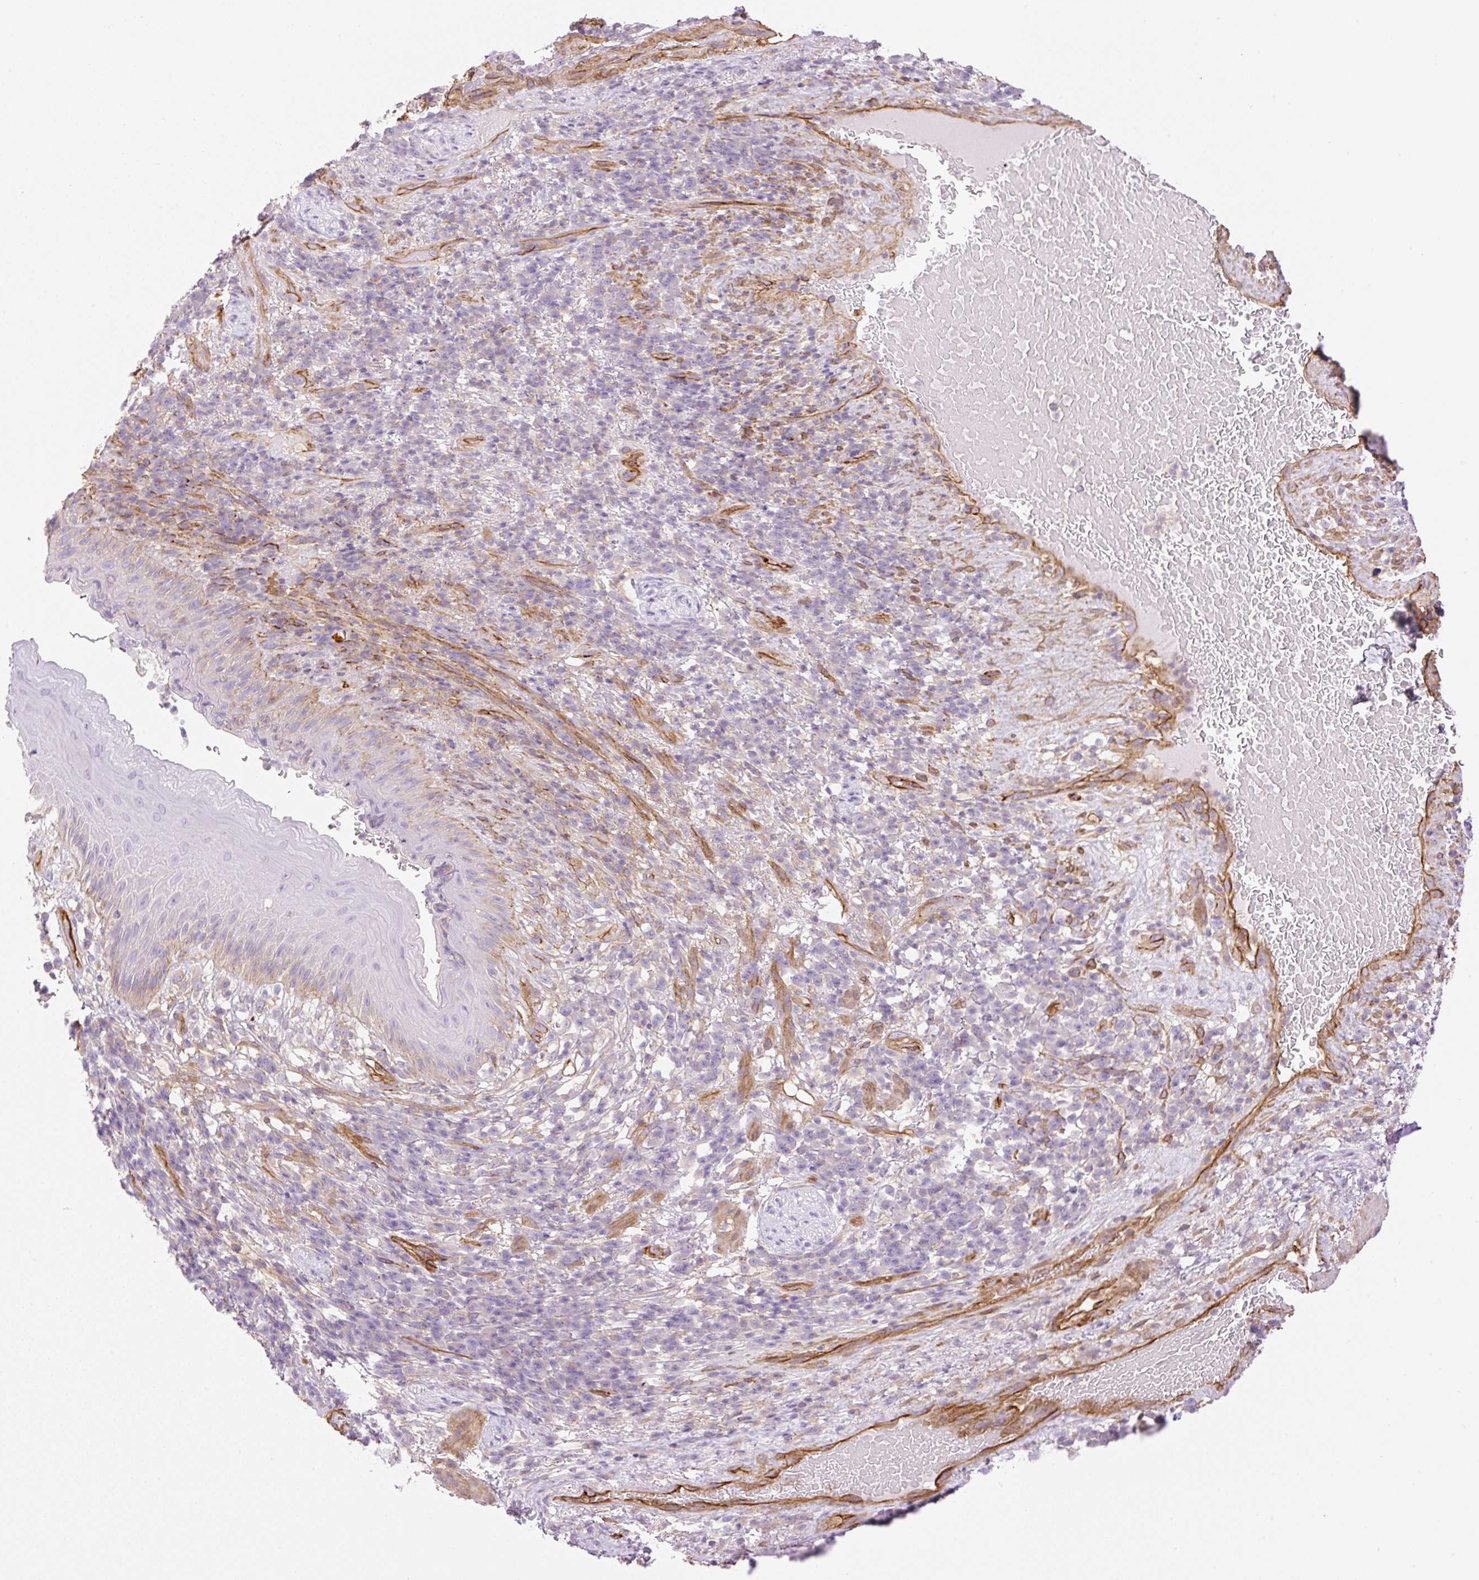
{"staining": {"intensity": "moderate", "quantity": "<25%", "location": "cytoplasmic/membranous"}, "tissue": "skin", "cell_type": "Epidermal cells", "image_type": "normal", "snomed": [{"axis": "morphology", "description": "Normal tissue, NOS"}, {"axis": "topography", "description": "Anal"}], "caption": "Skin stained with DAB immunohistochemistry (IHC) reveals low levels of moderate cytoplasmic/membranous positivity in approximately <25% of epidermal cells. The staining was performed using DAB, with brown indicating positive protein expression. Nuclei are stained blue with hematoxylin.", "gene": "EHD1", "patient": {"sex": "male", "age": 78}}